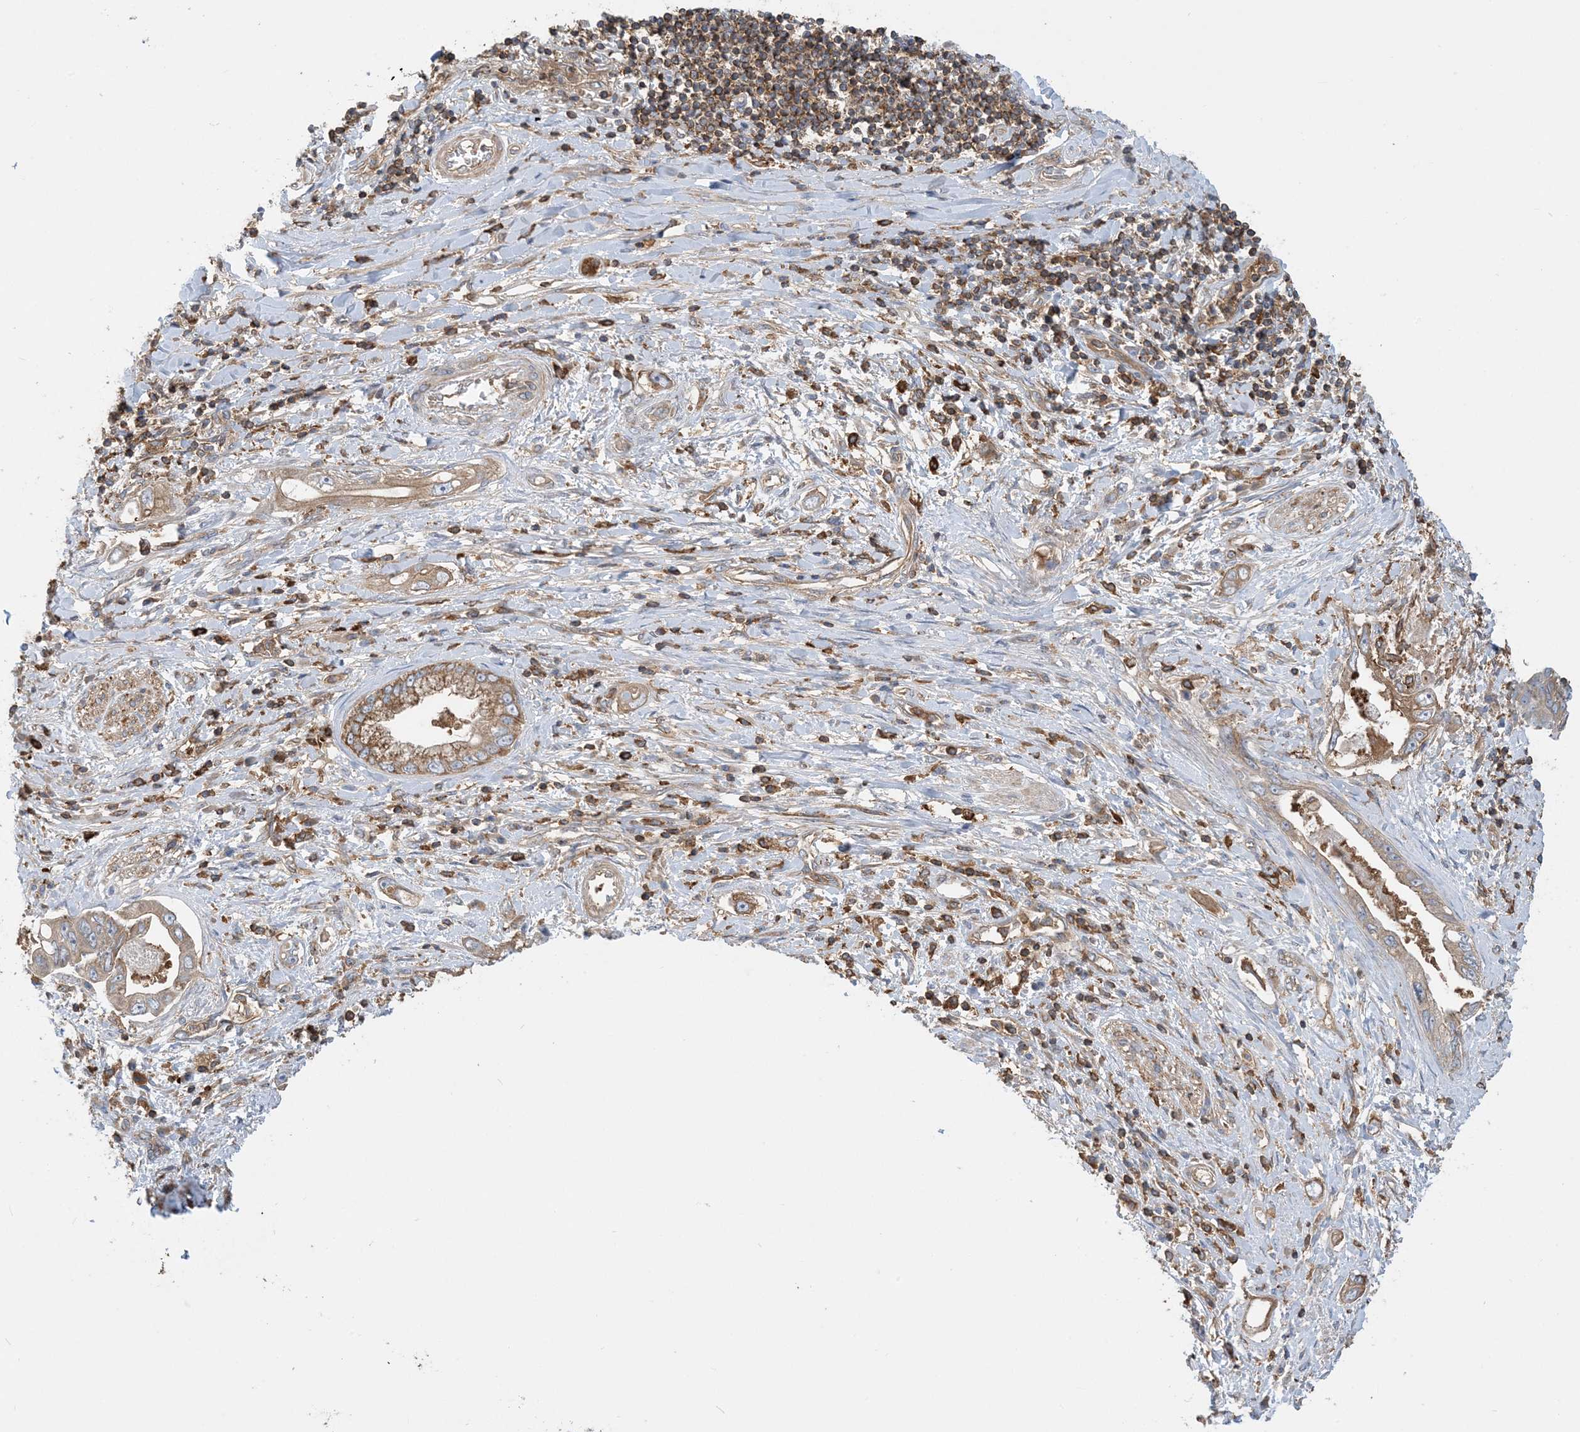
{"staining": {"intensity": "weak", "quantity": ">75%", "location": "cytoplasmic/membranous"}, "tissue": "pancreatic cancer", "cell_type": "Tumor cells", "image_type": "cancer", "snomed": [{"axis": "morphology", "description": "Inflammation, NOS"}, {"axis": "morphology", "description": "Adenocarcinoma, NOS"}, {"axis": "topography", "description": "Pancreas"}], "caption": "This micrograph reveals pancreatic cancer (adenocarcinoma) stained with immunohistochemistry to label a protein in brown. The cytoplasmic/membranous of tumor cells show weak positivity for the protein. Nuclei are counter-stained blue.", "gene": "SFMBT2", "patient": {"sex": "female", "age": 56}}